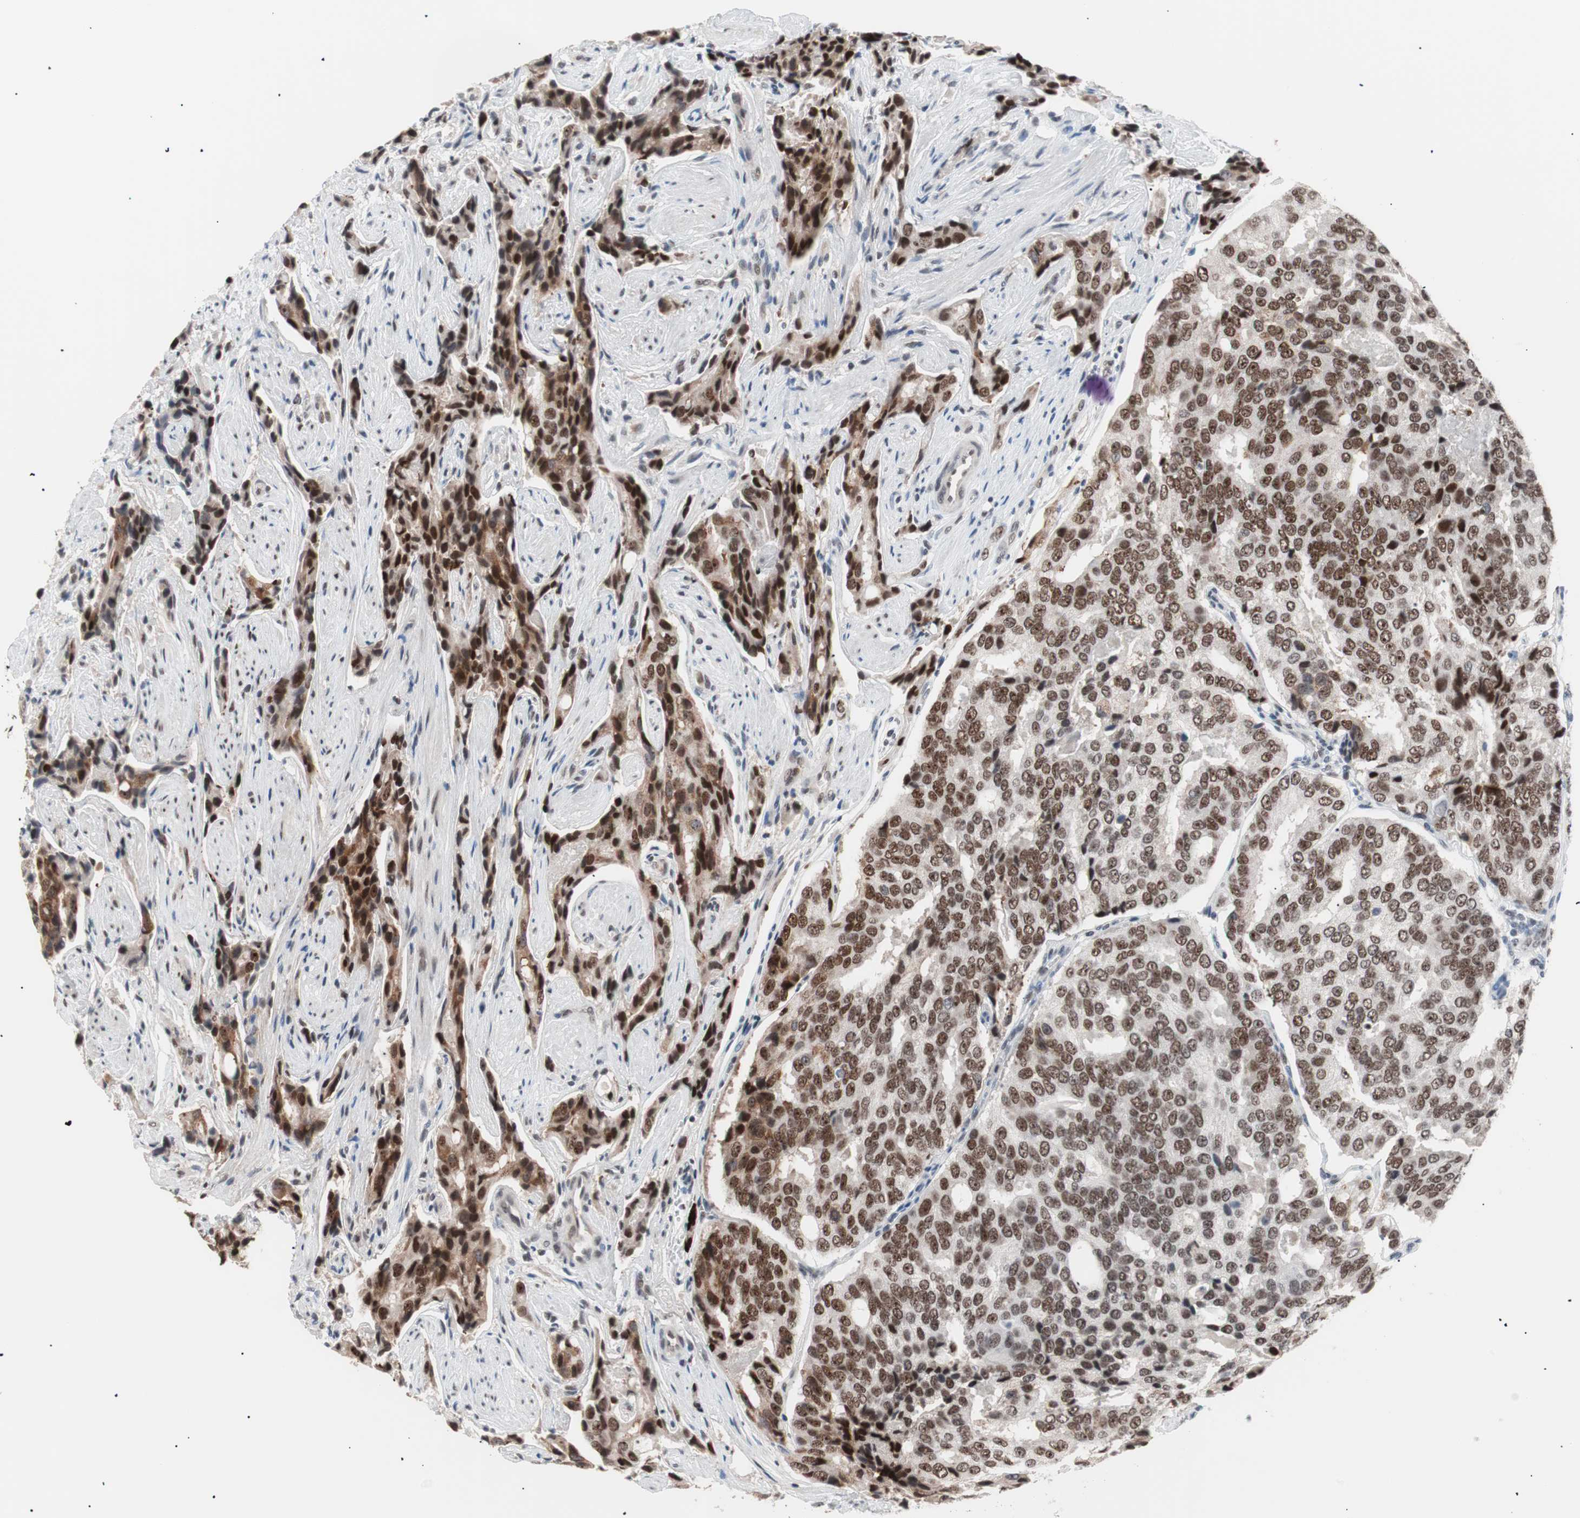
{"staining": {"intensity": "strong", "quantity": ">75%", "location": "nuclear"}, "tissue": "prostate cancer", "cell_type": "Tumor cells", "image_type": "cancer", "snomed": [{"axis": "morphology", "description": "Adenocarcinoma, High grade"}, {"axis": "topography", "description": "Prostate"}], "caption": "A brown stain labels strong nuclear expression of a protein in adenocarcinoma (high-grade) (prostate) tumor cells.", "gene": "LIG3", "patient": {"sex": "male", "age": 58}}